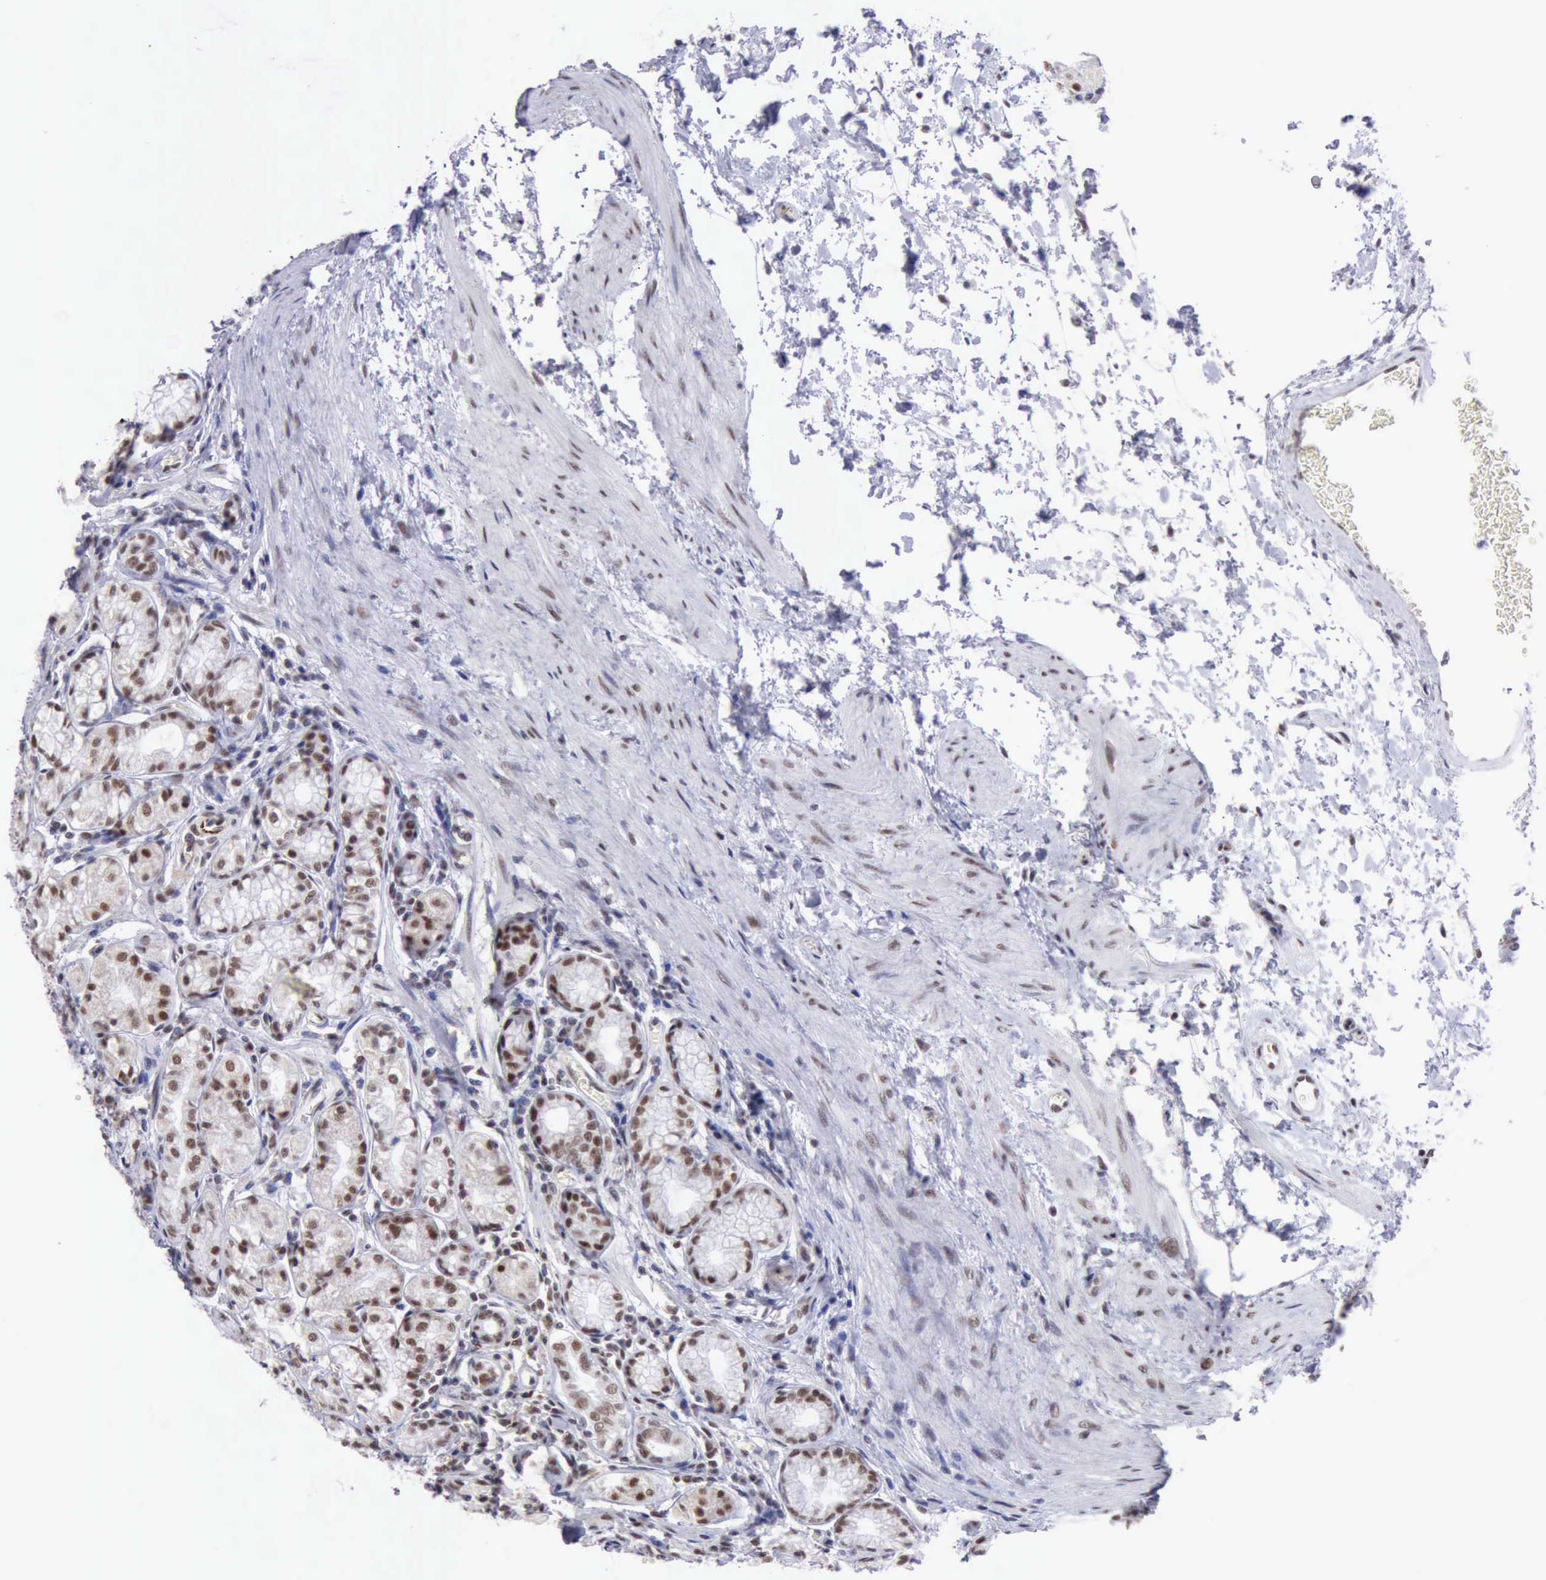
{"staining": {"intensity": "weak", "quantity": ">75%", "location": "nuclear"}, "tissue": "stomach", "cell_type": "Glandular cells", "image_type": "normal", "snomed": [{"axis": "morphology", "description": "Normal tissue, NOS"}, {"axis": "topography", "description": "Stomach"}, {"axis": "topography", "description": "Stomach, lower"}], "caption": "An immunohistochemistry (IHC) photomicrograph of normal tissue is shown. Protein staining in brown highlights weak nuclear positivity in stomach within glandular cells. Using DAB (brown) and hematoxylin (blue) stains, captured at high magnification using brightfield microscopy.", "gene": "ERCC4", "patient": {"sex": "male", "age": 76}}